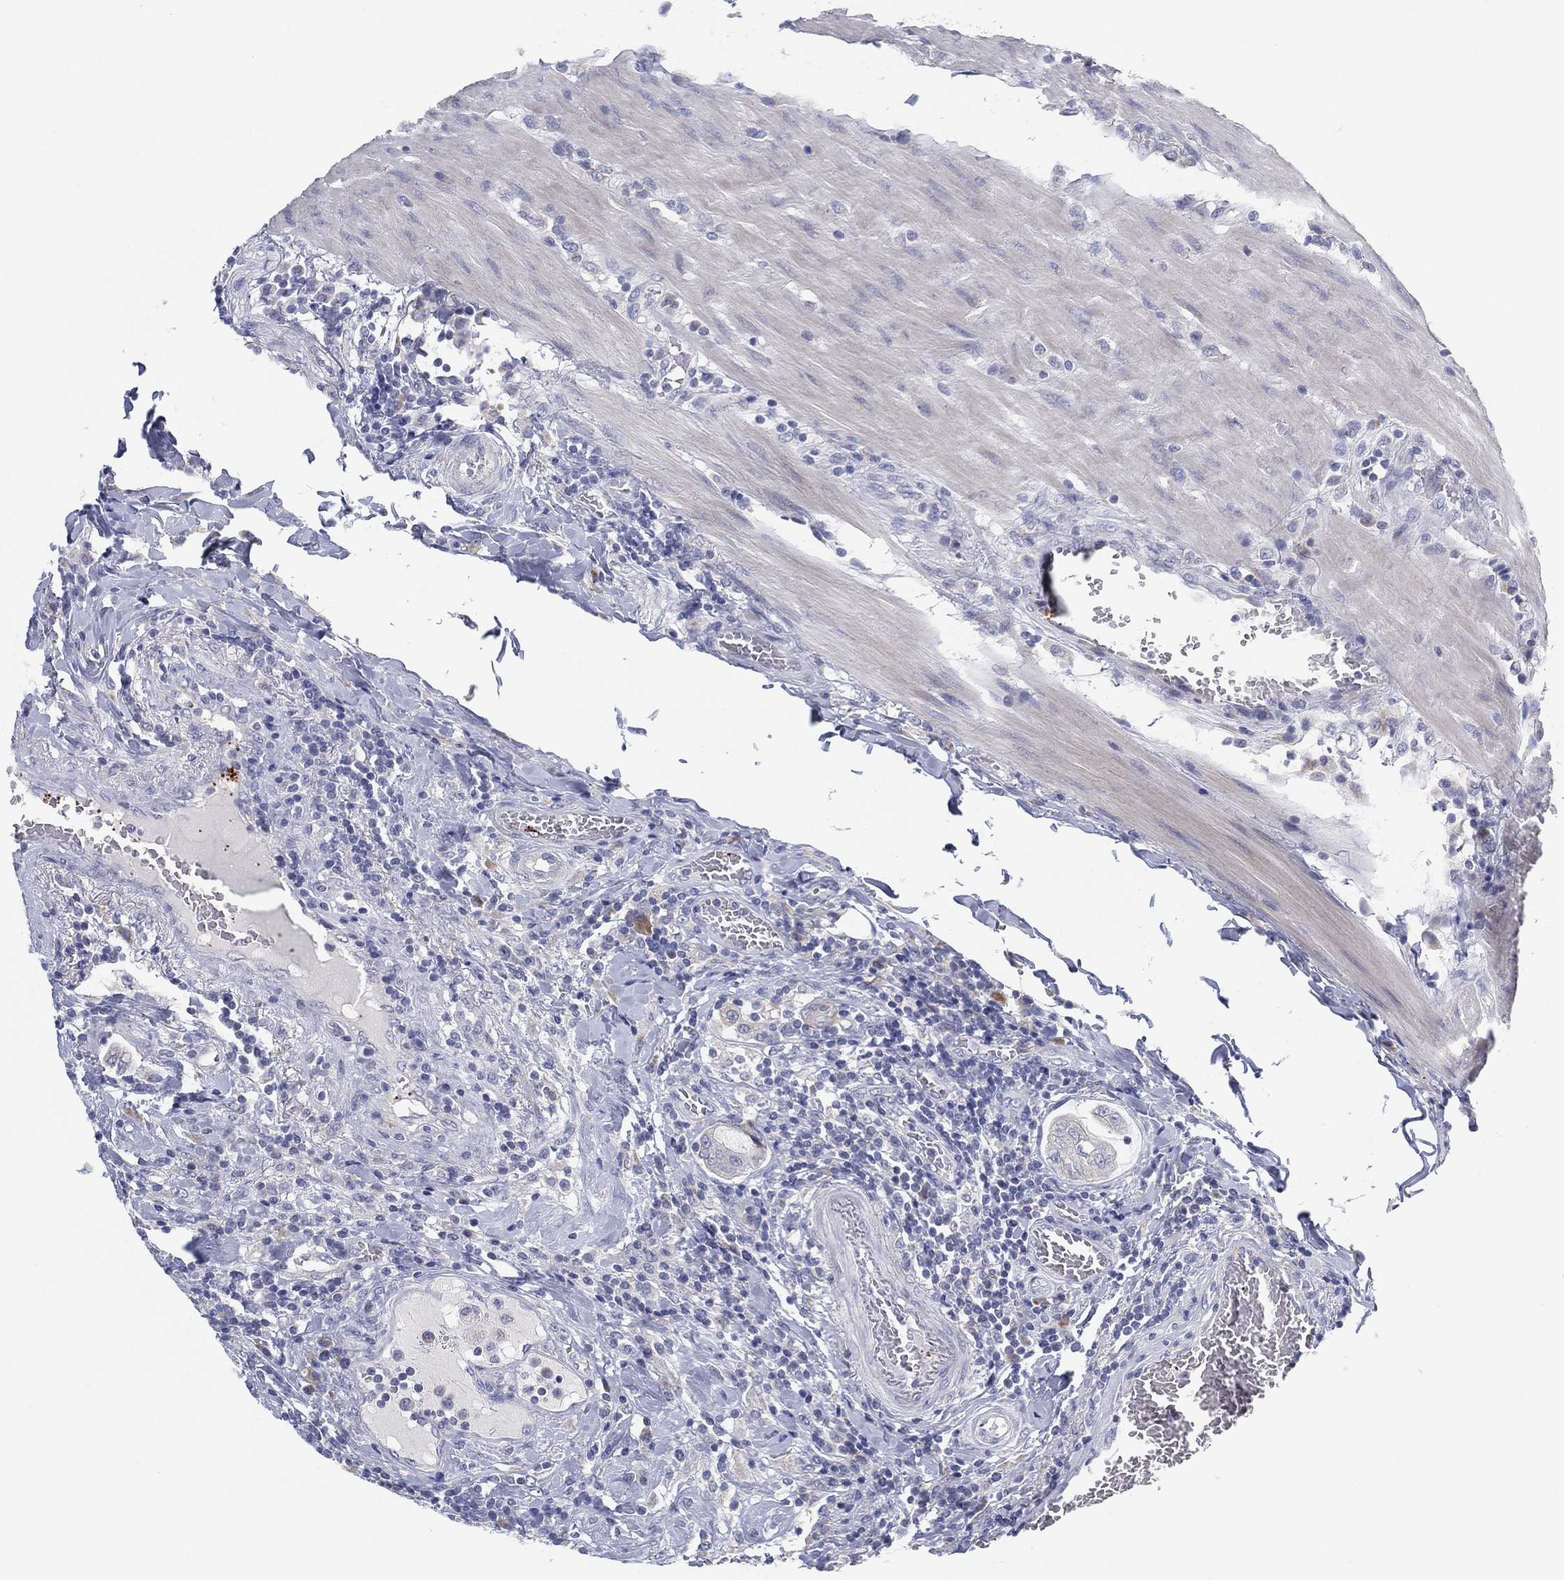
{"staining": {"intensity": "negative", "quantity": "none", "location": "none"}, "tissue": "colorectal cancer", "cell_type": "Tumor cells", "image_type": "cancer", "snomed": [{"axis": "morphology", "description": "Adenocarcinoma, NOS"}, {"axis": "topography", "description": "Colon"}], "caption": "Colorectal cancer was stained to show a protein in brown. There is no significant positivity in tumor cells.", "gene": "TMEM40", "patient": {"sex": "female", "age": 48}}